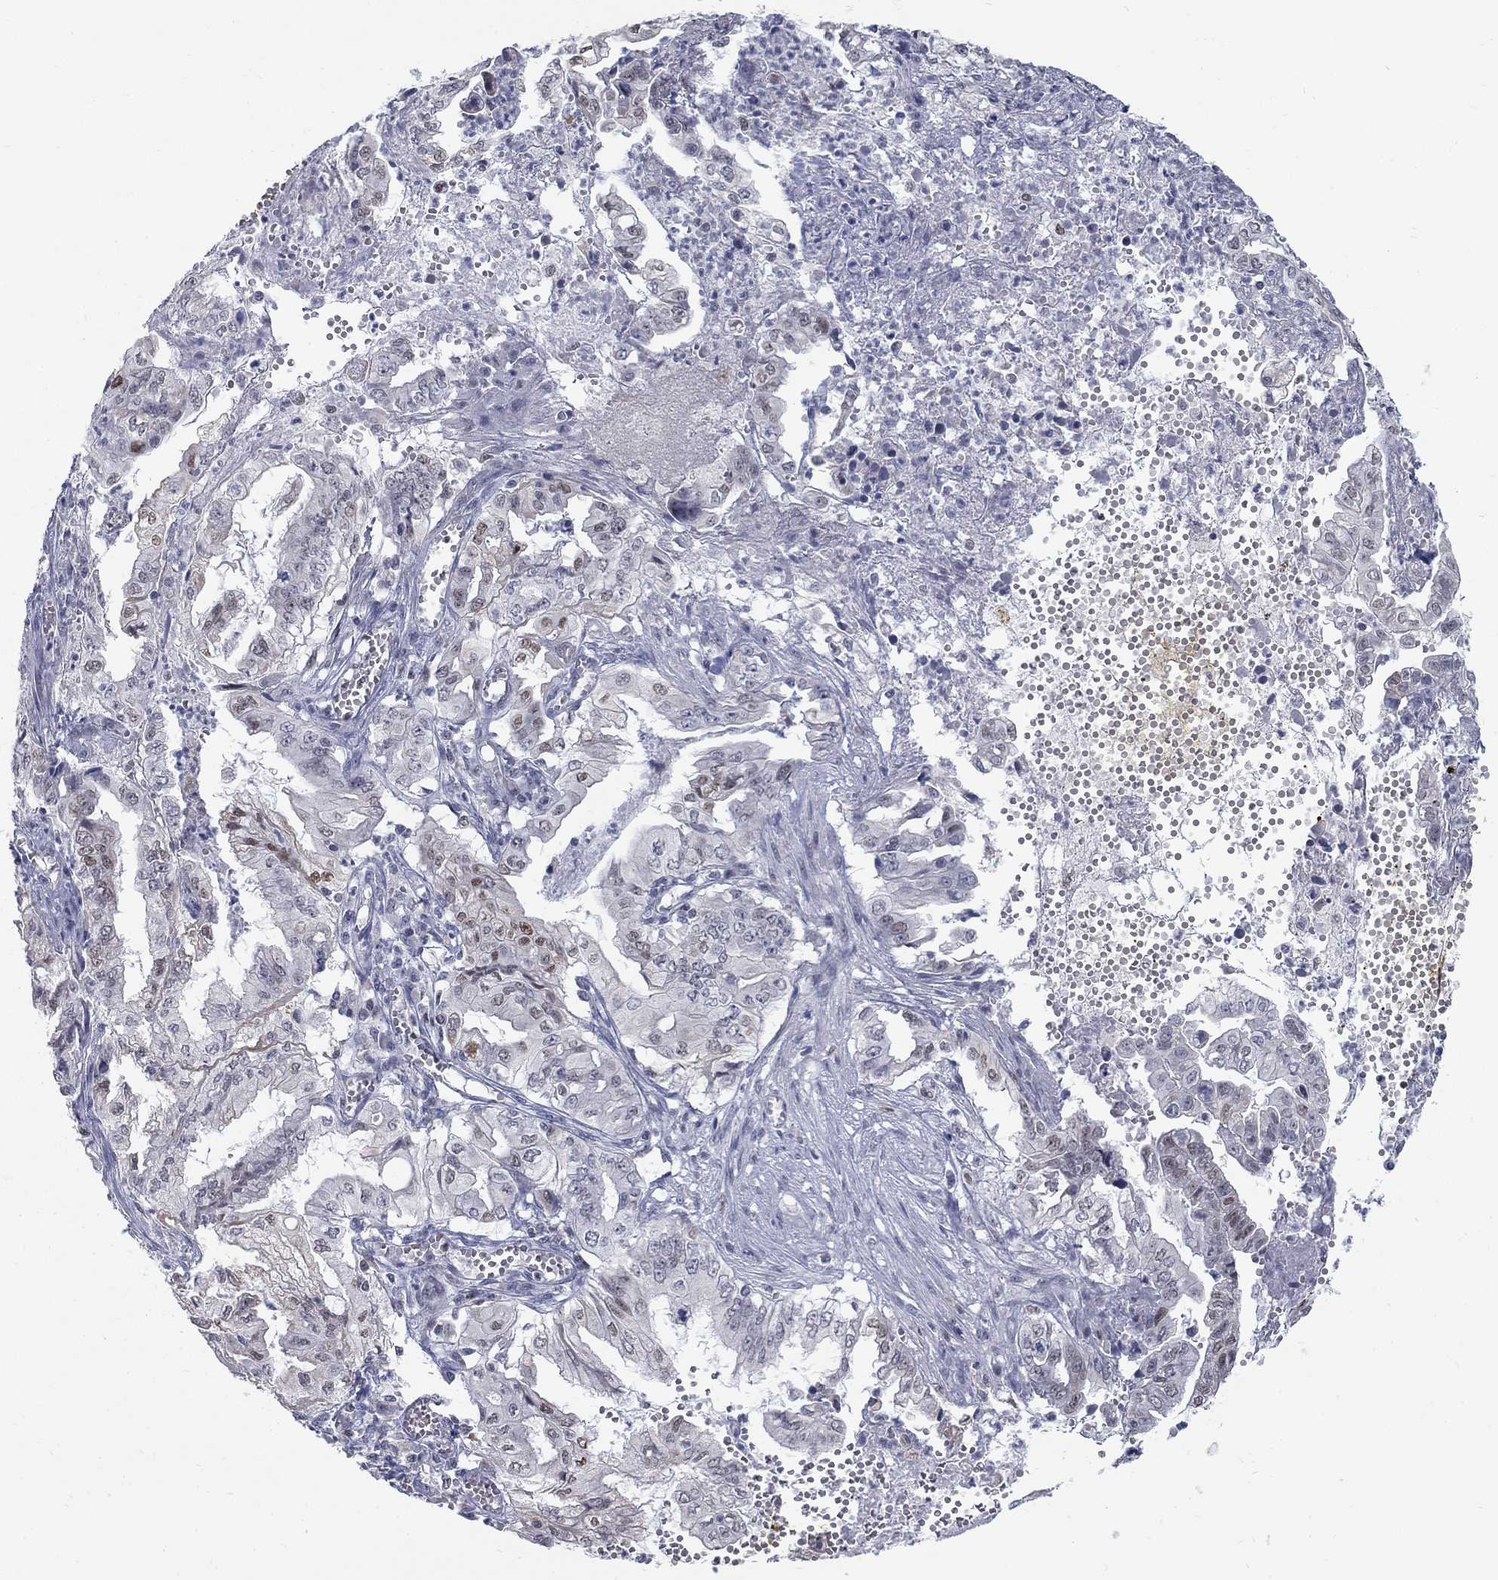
{"staining": {"intensity": "negative", "quantity": "none", "location": "none"}, "tissue": "pancreatic cancer", "cell_type": "Tumor cells", "image_type": "cancer", "snomed": [{"axis": "morphology", "description": "Adenocarcinoma, NOS"}, {"axis": "topography", "description": "Pancreas"}], "caption": "This is an IHC micrograph of human pancreatic adenocarcinoma. There is no positivity in tumor cells.", "gene": "GCFC2", "patient": {"sex": "male", "age": 68}}